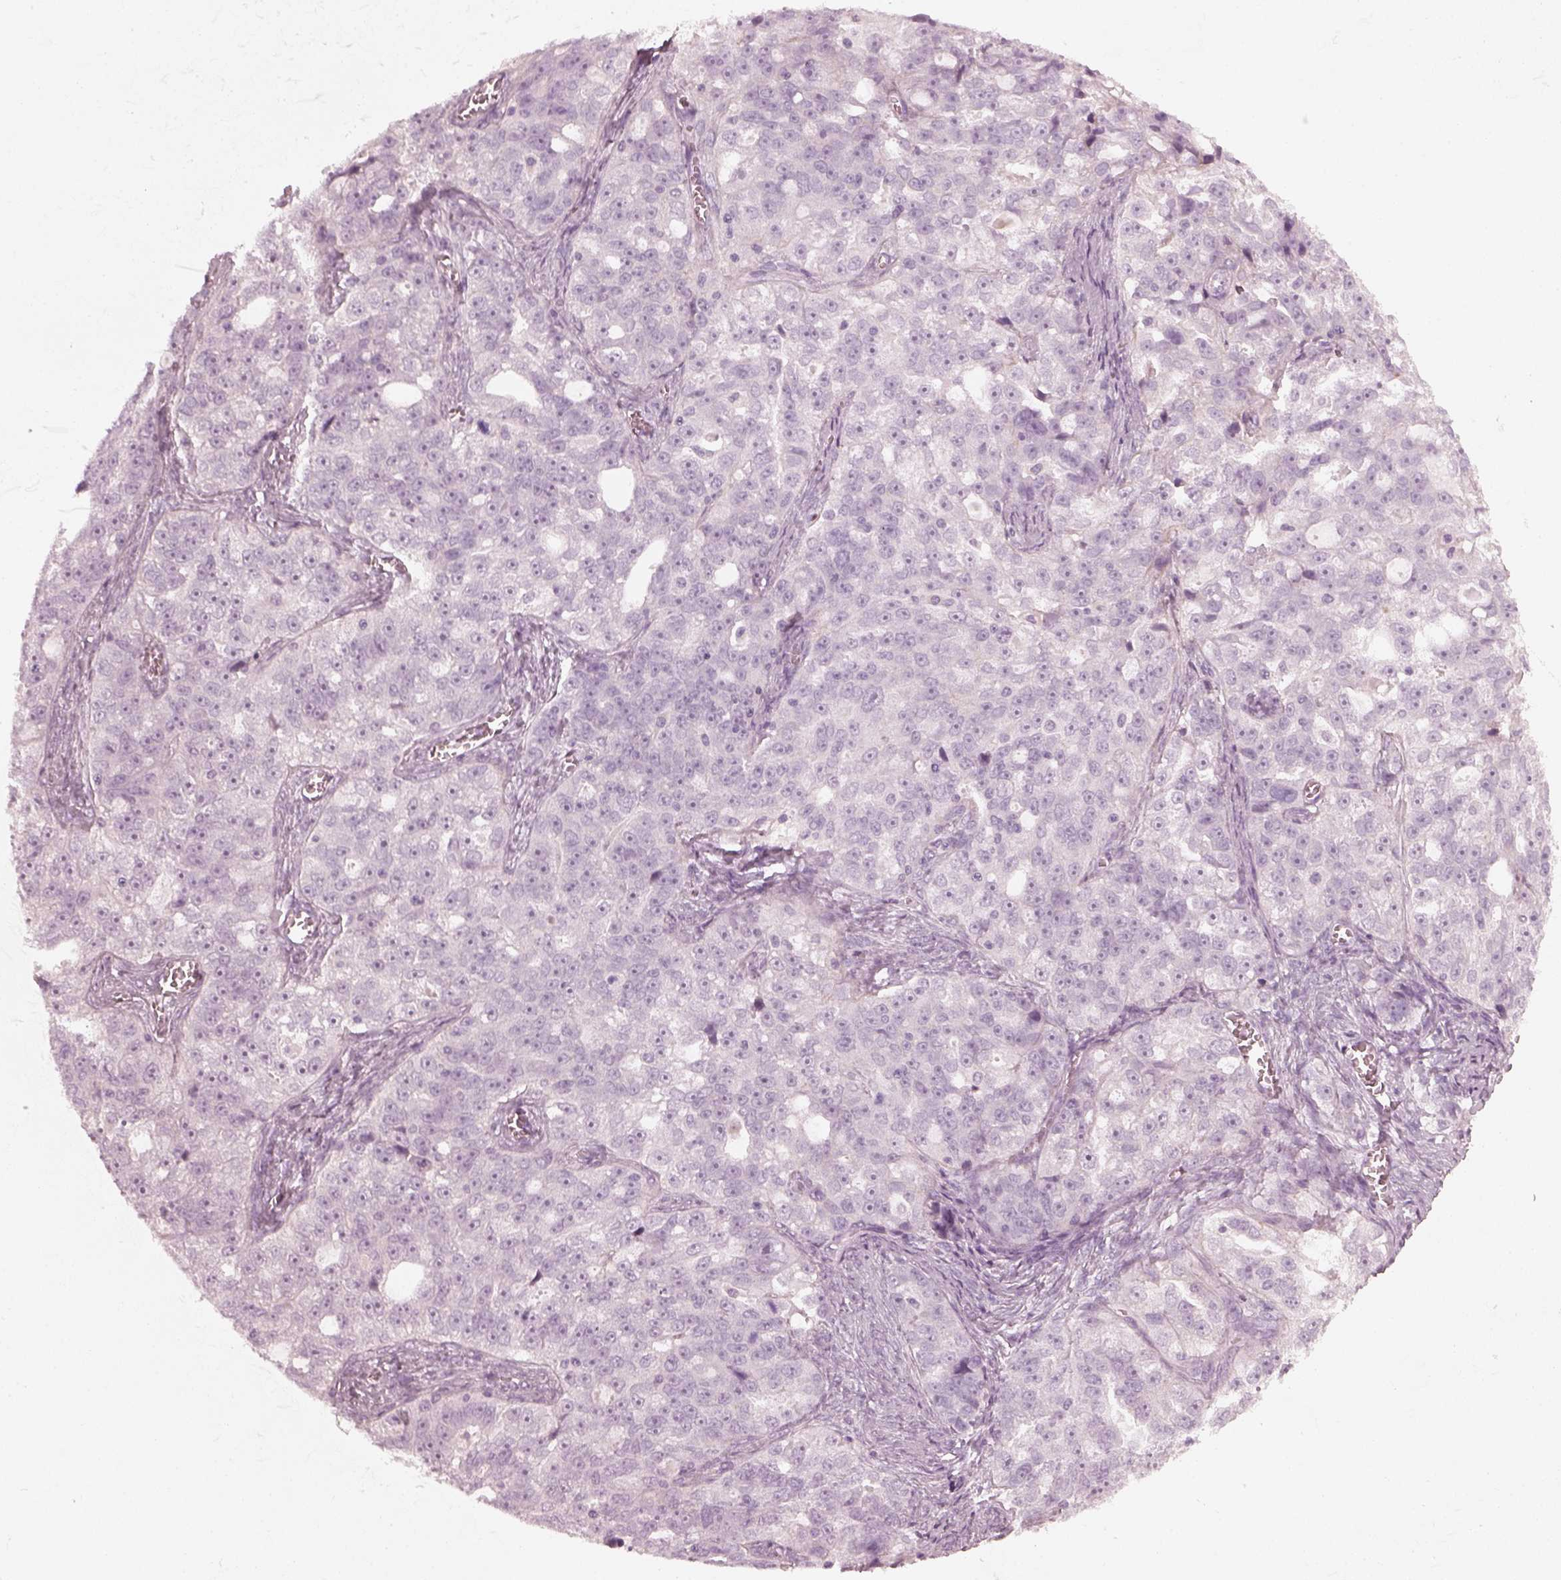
{"staining": {"intensity": "negative", "quantity": "none", "location": "none"}, "tissue": "ovarian cancer", "cell_type": "Tumor cells", "image_type": "cancer", "snomed": [{"axis": "morphology", "description": "Cystadenocarcinoma, serous, NOS"}, {"axis": "topography", "description": "Ovary"}], "caption": "DAB immunohistochemical staining of human serous cystadenocarcinoma (ovarian) demonstrates no significant positivity in tumor cells.", "gene": "CRYBA2", "patient": {"sex": "female", "age": 51}}